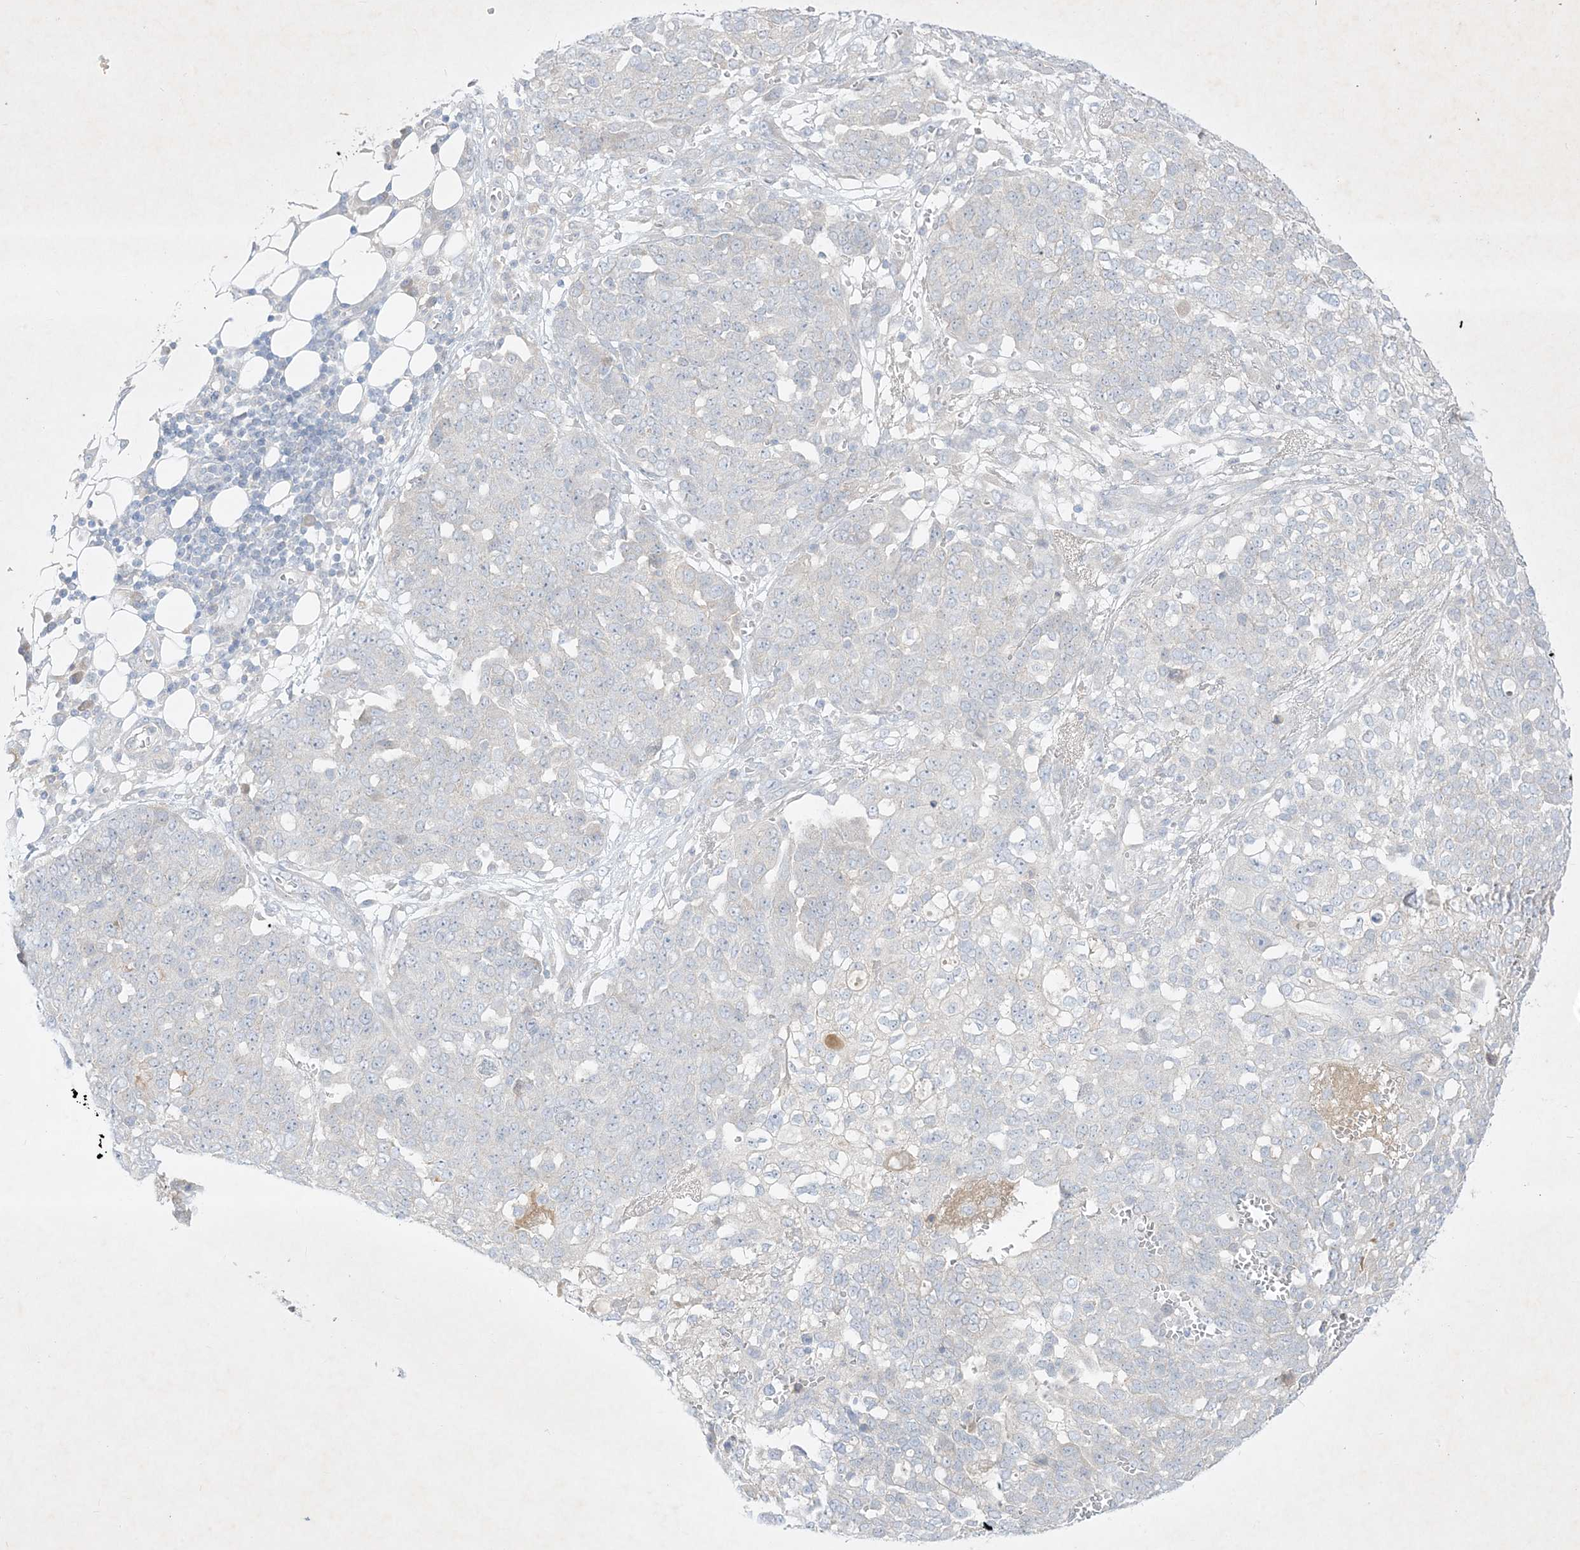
{"staining": {"intensity": "negative", "quantity": "none", "location": "none"}, "tissue": "ovarian cancer", "cell_type": "Tumor cells", "image_type": "cancer", "snomed": [{"axis": "morphology", "description": "Cystadenocarcinoma, serous, NOS"}, {"axis": "topography", "description": "Soft tissue"}, {"axis": "topography", "description": "Ovary"}], "caption": "The photomicrograph reveals no staining of tumor cells in ovarian serous cystadenocarcinoma.", "gene": "PLEKHA3", "patient": {"sex": "female", "age": 57}}